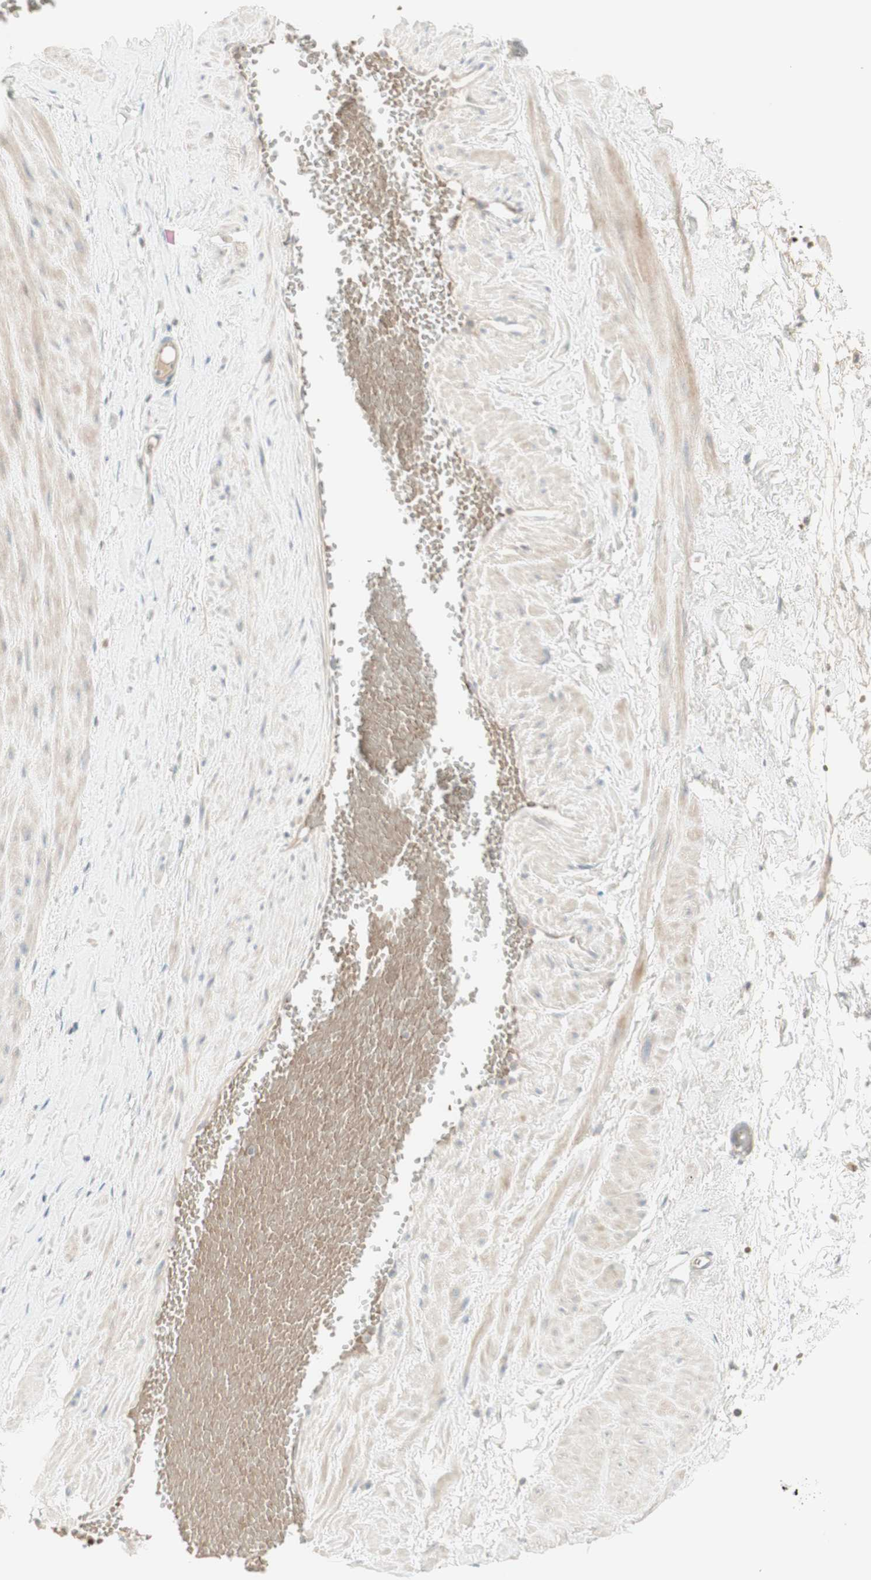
{"staining": {"intensity": "weak", "quantity": "25%-75%", "location": "cytoplasmic/membranous"}, "tissue": "adipose tissue", "cell_type": "Adipocytes", "image_type": "normal", "snomed": [{"axis": "morphology", "description": "Normal tissue, NOS"}, {"axis": "topography", "description": "Soft tissue"}, {"axis": "topography", "description": "Vascular tissue"}], "caption": "Adipocytes demonstrate weak cytoplasmic/membranous staining in about 25%-75% of cells in benign adipose tissue.", "gene": "PTGER4", "patient": {"sex": "female", "age": 35}}